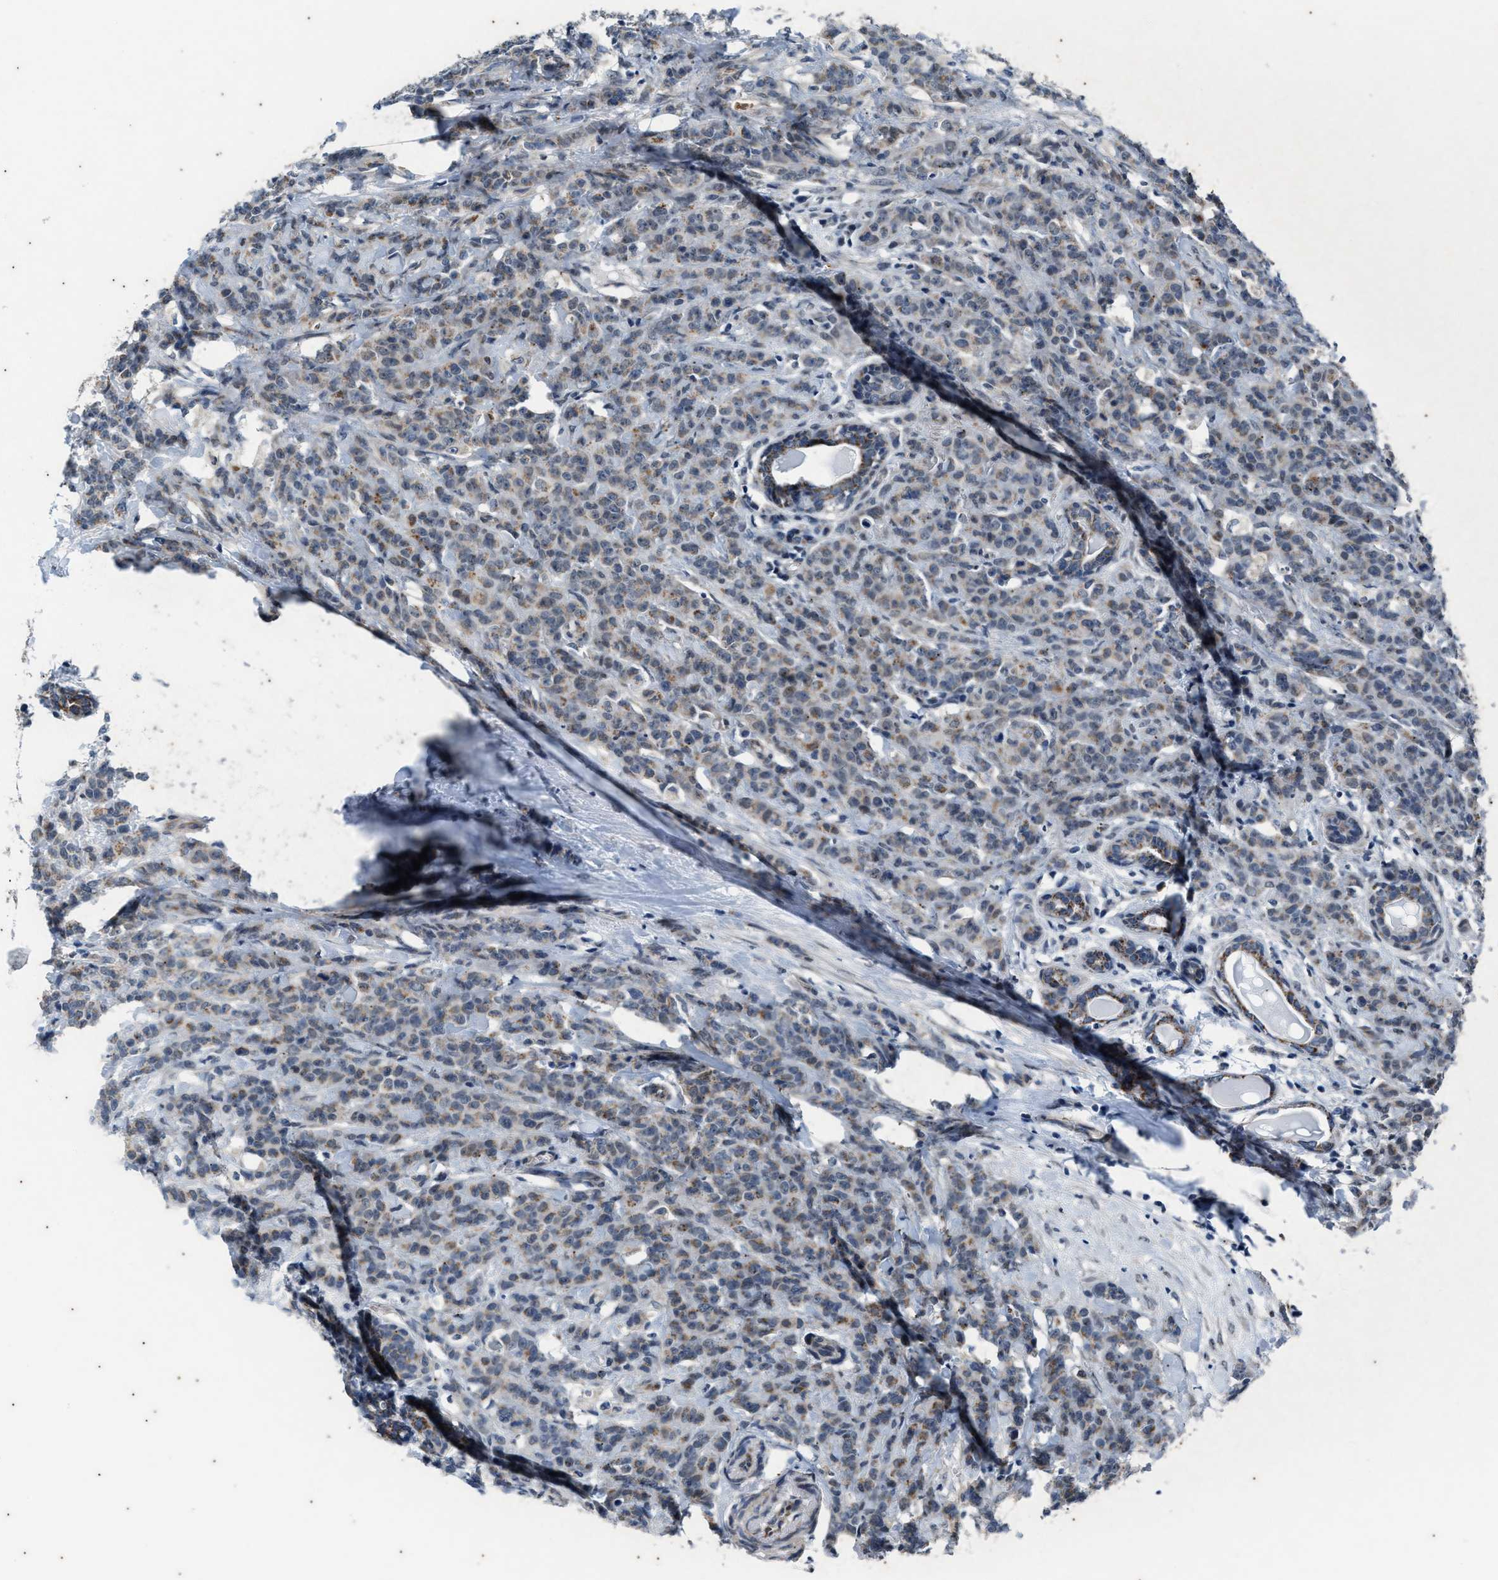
{"staining": {"intensity": "weak", "quantity": ">75%", "location": "cytoplasmic/membranous"}, "tissue": "breast cancer", "cell_type": "Tumor cells", "image_type": "cancer", "snomed": [{"axis": "morphology", "description": "Normal tissue, NOS"}, {"axis": "morphology", "description": "Duct carcinoma"}, {"axis": "topography", "description": "Breast"}], "caption": "Immunohistochemistry (IHC) micrograph of neoplastic tissue: breast intraductal carcinoma stained using immunohistochemistry demonstrates low levels of weak protein expression localized specifically in the cytoplasmic/membranous of tumor cells, appearing as a cytoplasmic/membranous brown color.", "gene": "KIF24", "patient": {"sex": "female", "age": 40}}